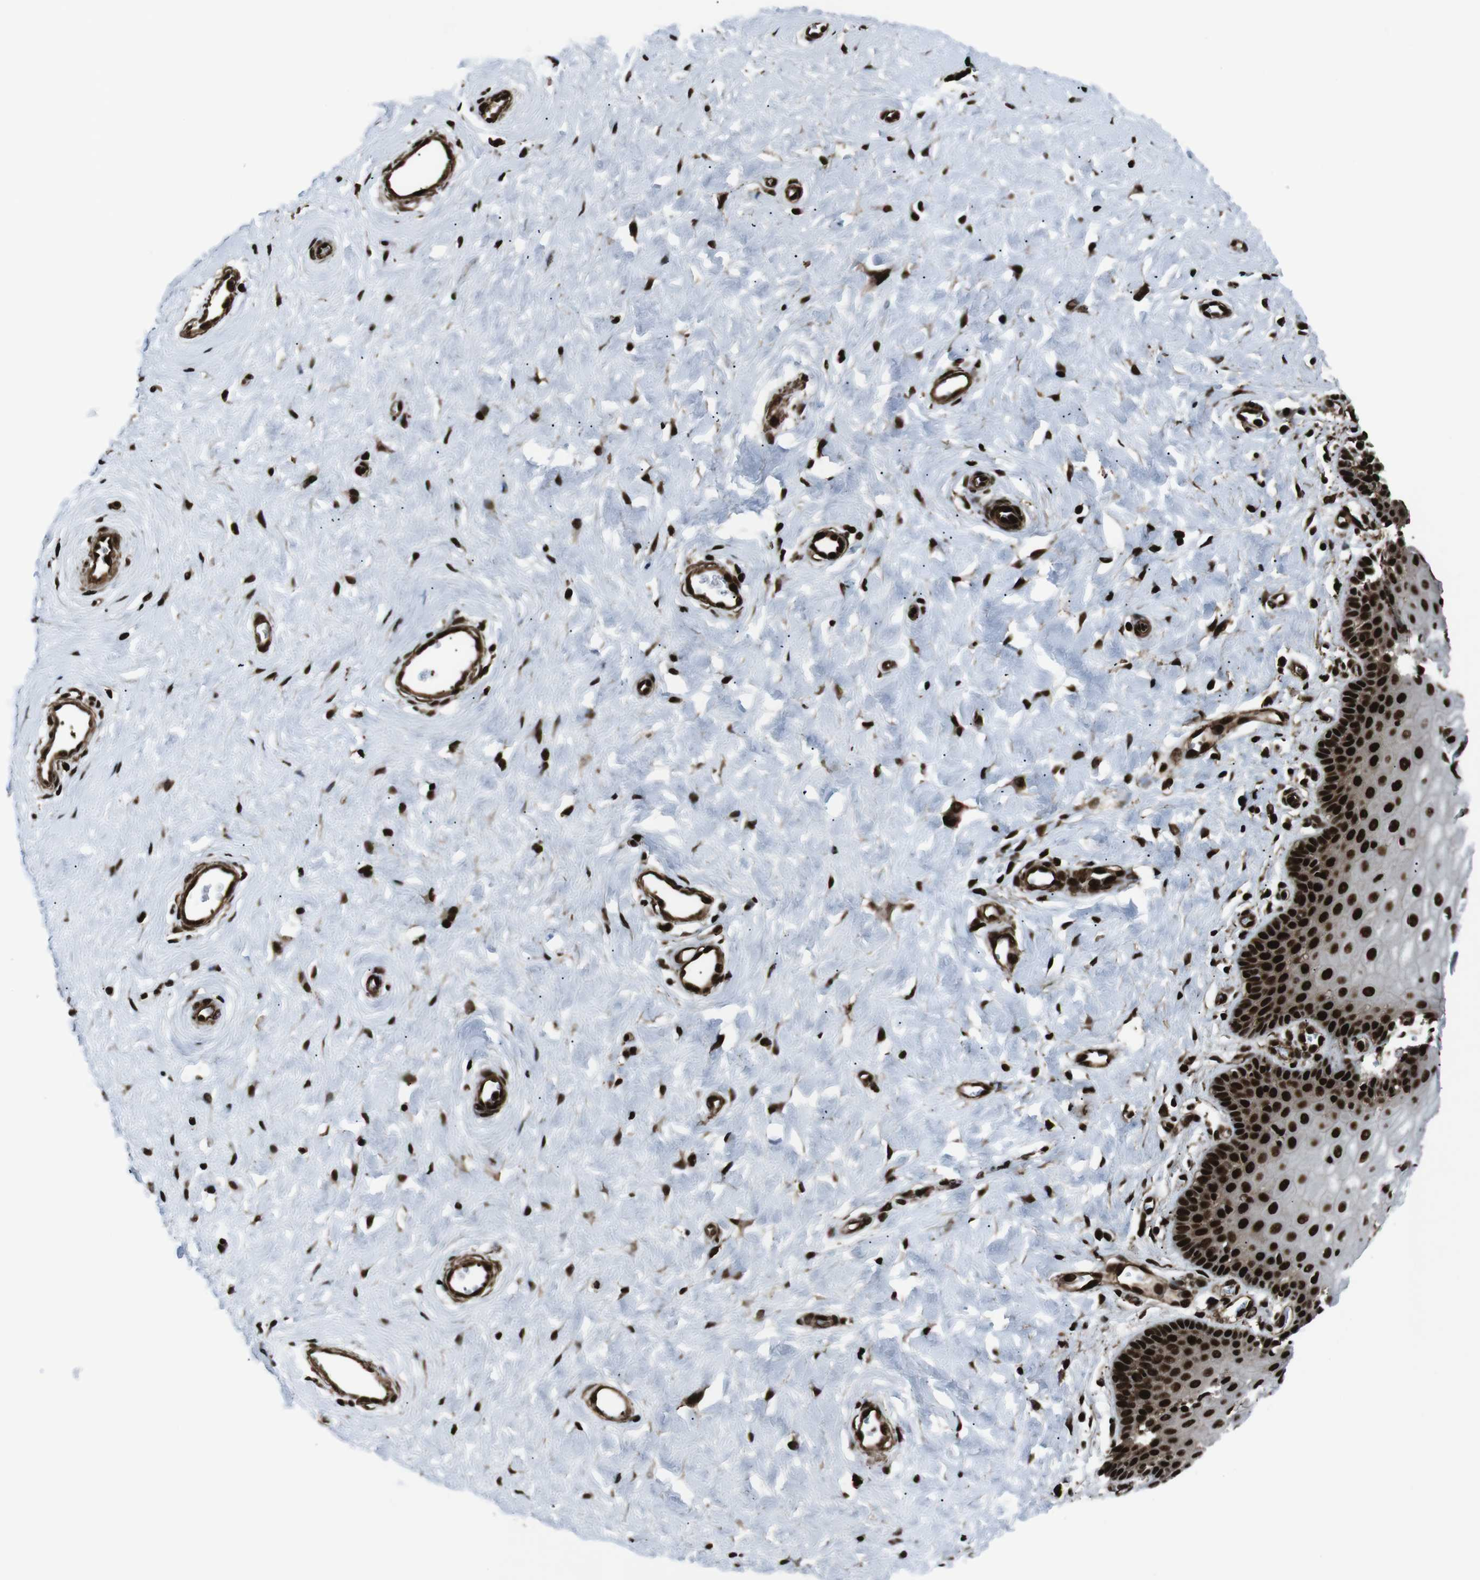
{"staining": {"intensity": "strong", "quantity": ">75%", "location": "nuclear"}, "tissue": "cervix", "cell_type": "Glandular cells", "image_type": "normal", "snomed": [{"axis": "morphology", "description": "Normal tissue, NOS"}, {"axis": "topography", "description": "Cervix"}], "caption": "Immunohistochemistry histopathology image of benign cervix: human cervix stained using immunohistochemistry (IHC) displays high levels of strong protein expression localized specifically in the nuclear of glandular cells, appearing as a nuclear brown color.", "gene": "HNRNPU", "patient": {"sex": "female", "age": 55}}